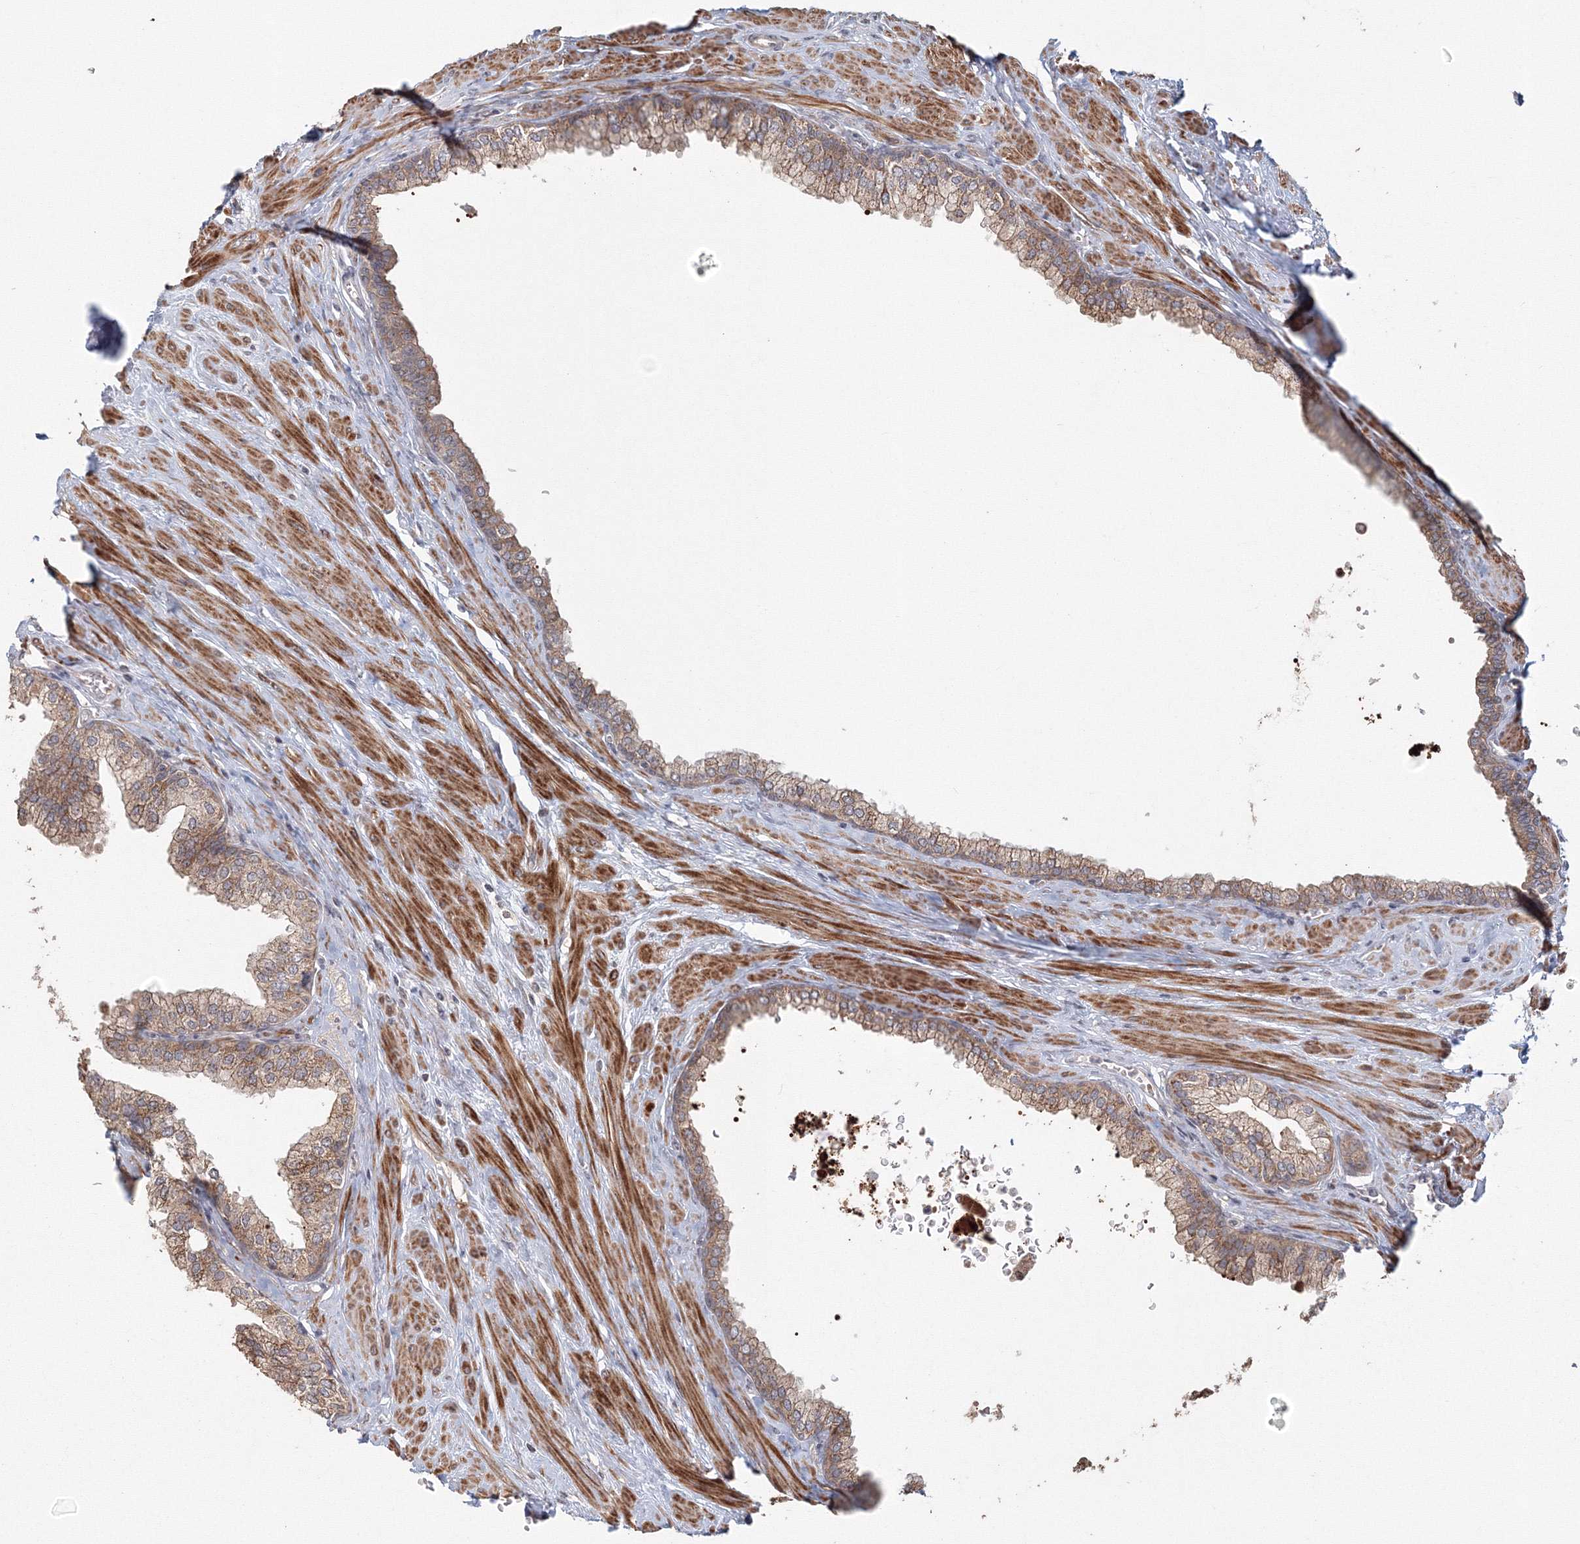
{"staining": {"intensity": "moderate", "quantity": "25%-75%", "location": "cytoplasmic/membranous"}, "tissue": "prostate", "cell_type": "Glandular cells", "image_type": "normal", "snomed": [{"axis": "morphology", "description": "Normal tissue, NOS"}, {"axis": "morphology", "description": "Urothelial carcinoma, Low grade"}, {"axis": "topography", "description": "Urinary bladder"}, {"axis": "topography", "description": "Prostate"}], "caption": "This image reveals immunohistochemistry (IHC) staining of benign prostate, with medium moderate cytoplasmic/membranous positivity in approximately 25%-75% of glandular cells.", "gene": "TACC2", "patient": {"sex": "male", "age": 60}}